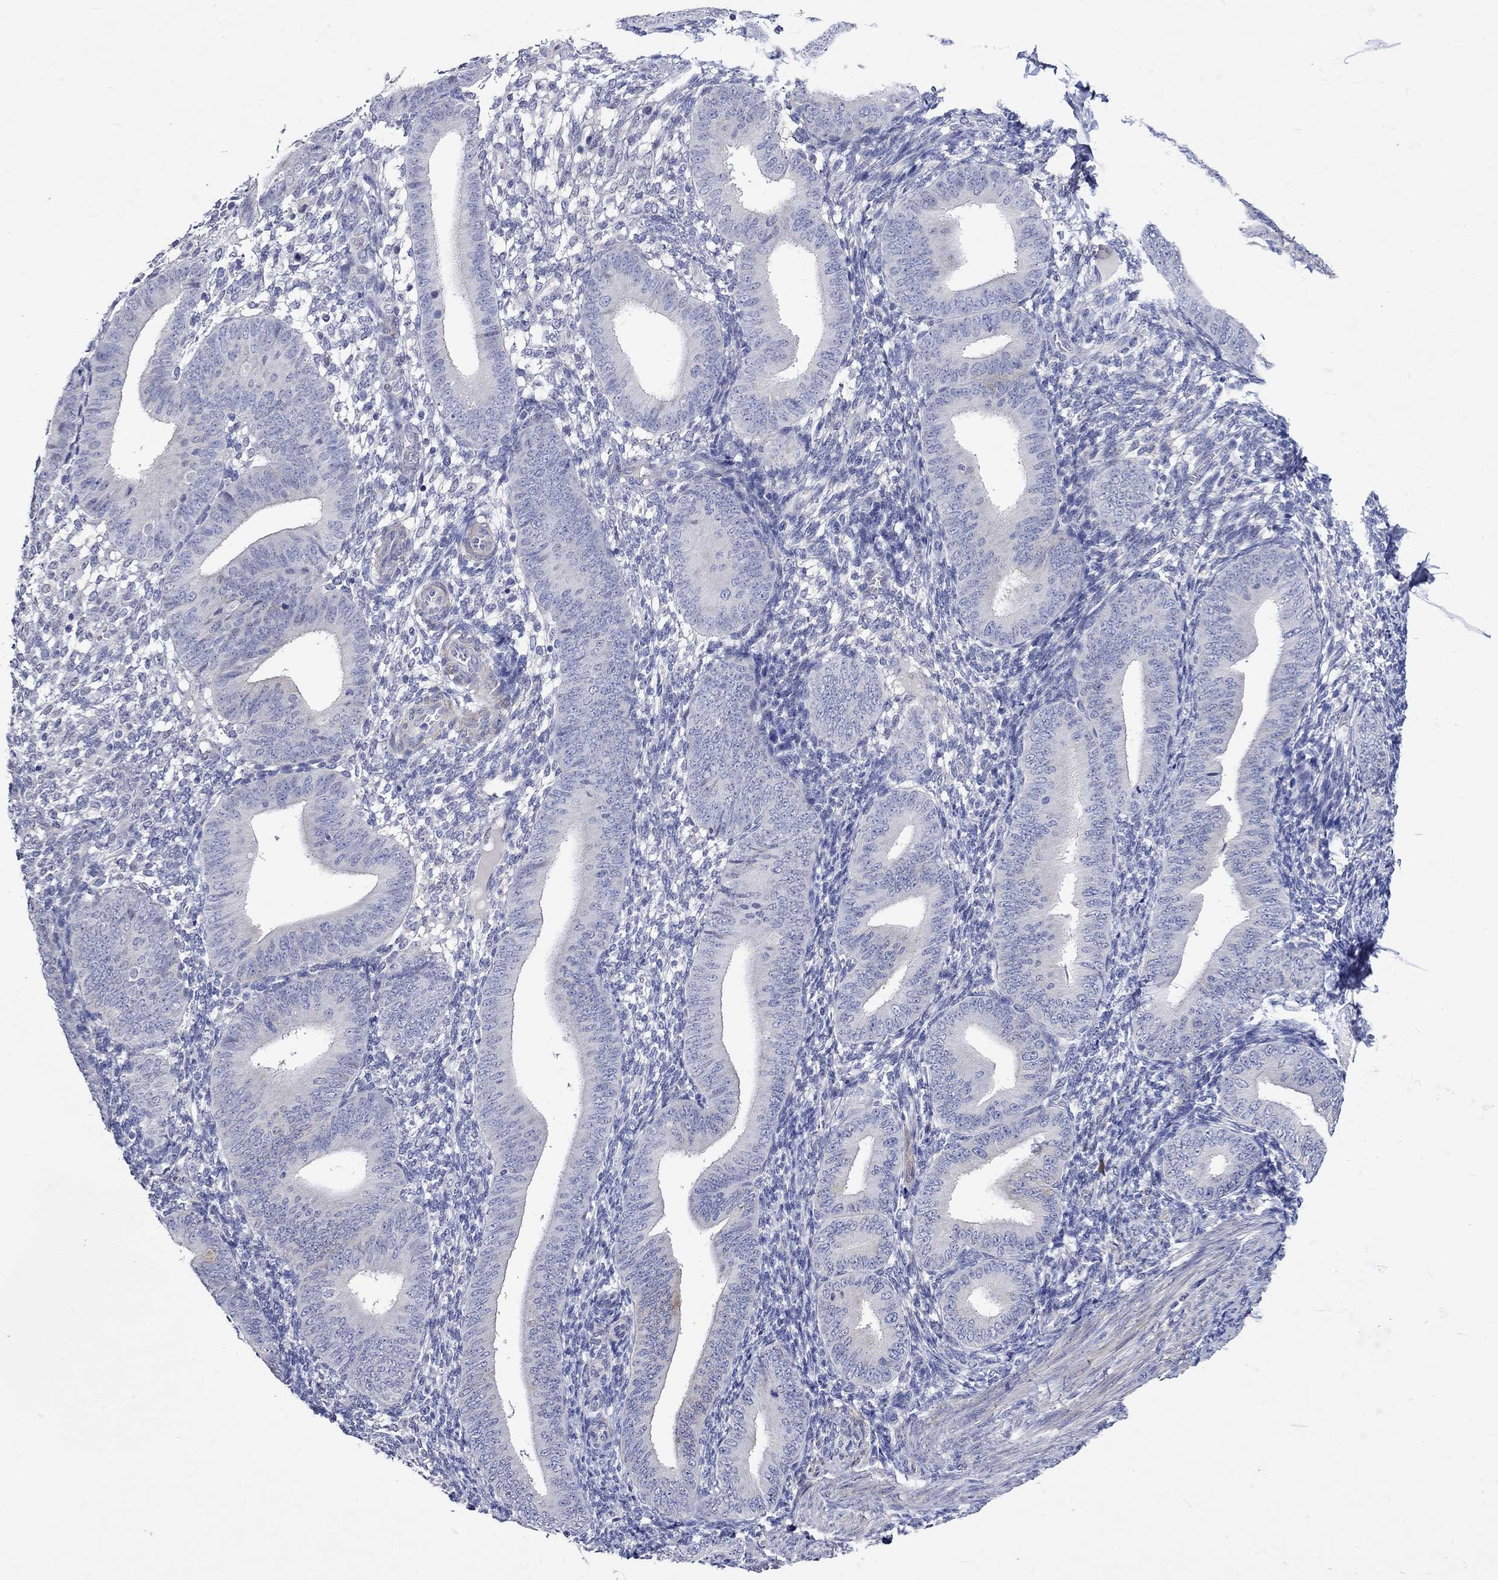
{"staining": {"intensity": "weak", "quantity": "<25%", "location": "cytoplasmic/membranous"}, "tissue": "endometrium", "cell_type": "Cells in endometrial stroma", "image_type": "normal", "snomed": [{"axis": "morphology", "description": "Normal tissue, NOS"}, {"axis": "topography", "description": "Endometrium"}], "caption": "Immunohistochemistry (IHC) image of unremarkable human endometrium stained for a protein (brown), which exhibits no staining in cells in endometrial stroma. The staining is performed using DAB (3,3'-diaminobenzidine) brown chromogen with nuclei counter-stained in using hematoxylin.", "gene": "CRYAB", "patient": {"sex": "female", "age": 39}}